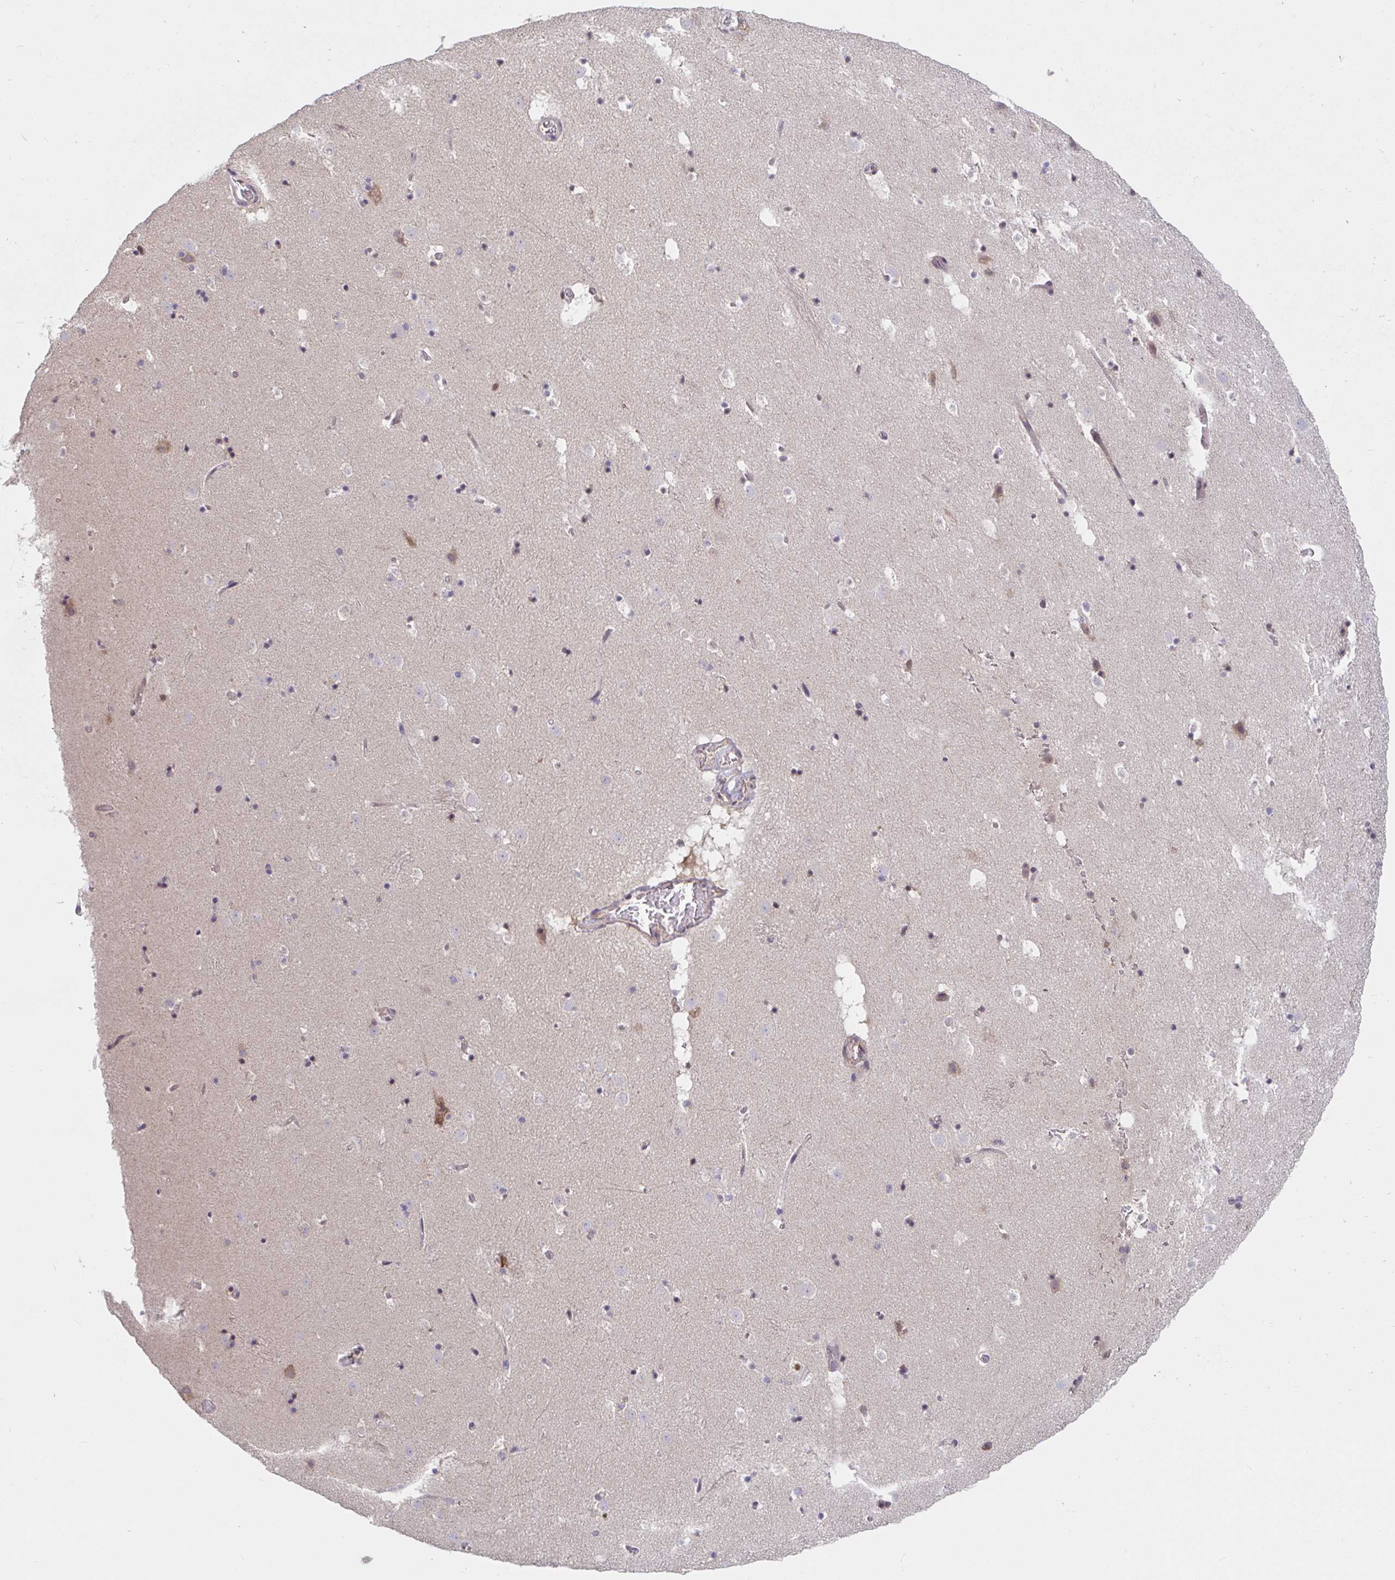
{"staining": {"intensity": "negative", "quantity": "none", "location": "none"}, "tissue": "caudate", "cell_type": "Glial cells", "image_type": "normal", "snomed": [{"axis": "morphology", "description": "Normal tissue, NOS"}, {"axis": "topography", "description": "Lateral ventricle wall"}], "caption": "A micrograph of caudate stained for a protein exhibits no brown staining in glial cells.", "gene": "LARP1", "patient": {"sex": "male", "age": 37}}